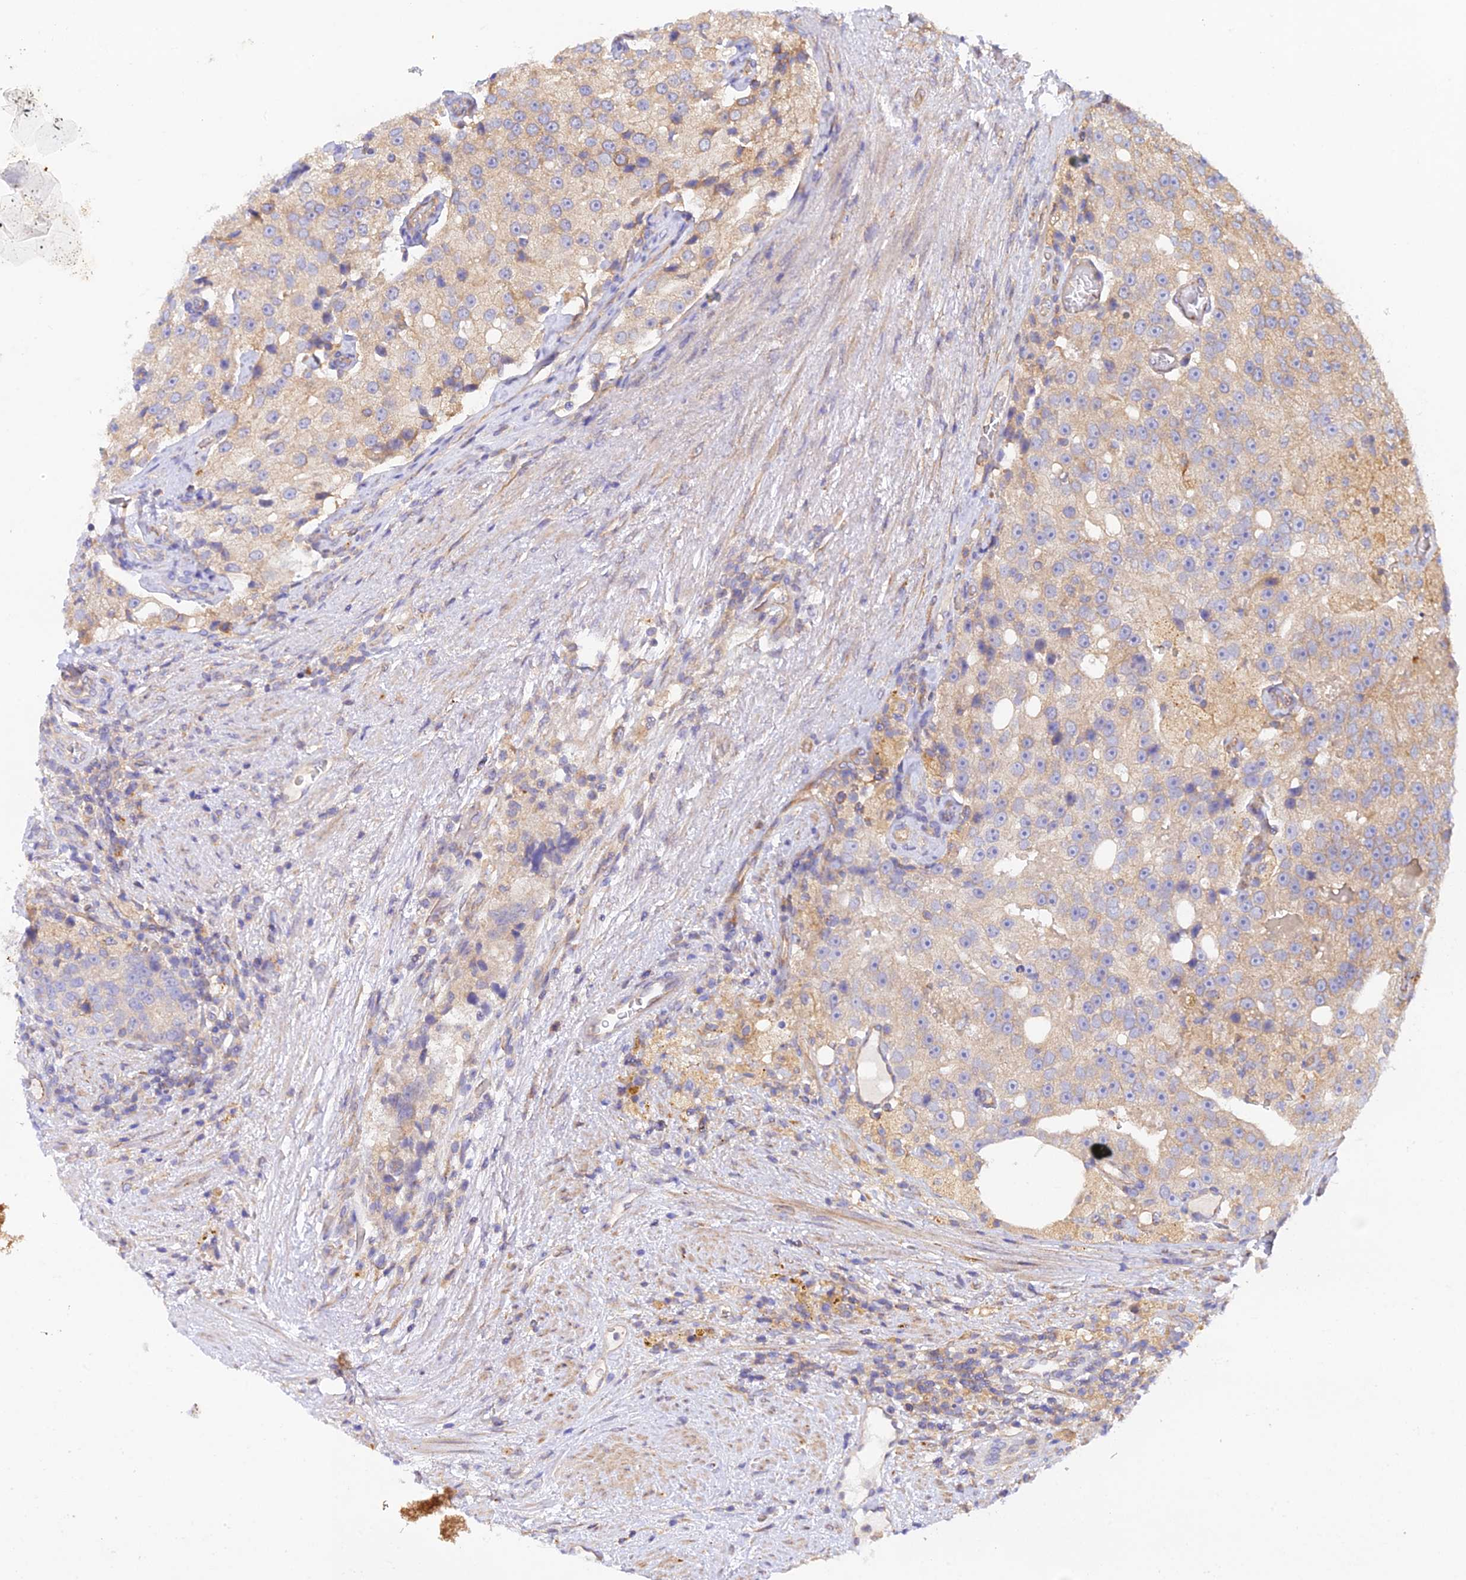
{"staining": {"intensity": "weak", "quantity": "<25%", "location": "cytoplasmic/membranous"}, "tissue": "prostate cancer", "cell_type": "Tumor cells", "image_type": "cancer", "snomed": [{"axis": "morphology", "description": "Adenocarcinoma, High grade"}, {"axis": "topography", "description": "Prostate"}], "caption": "Micrograph shows no significant protein expression in tumor cells of prostate cancer.", "gene": "MYO9A", "patient": {"sex": "male", "age": 70}}